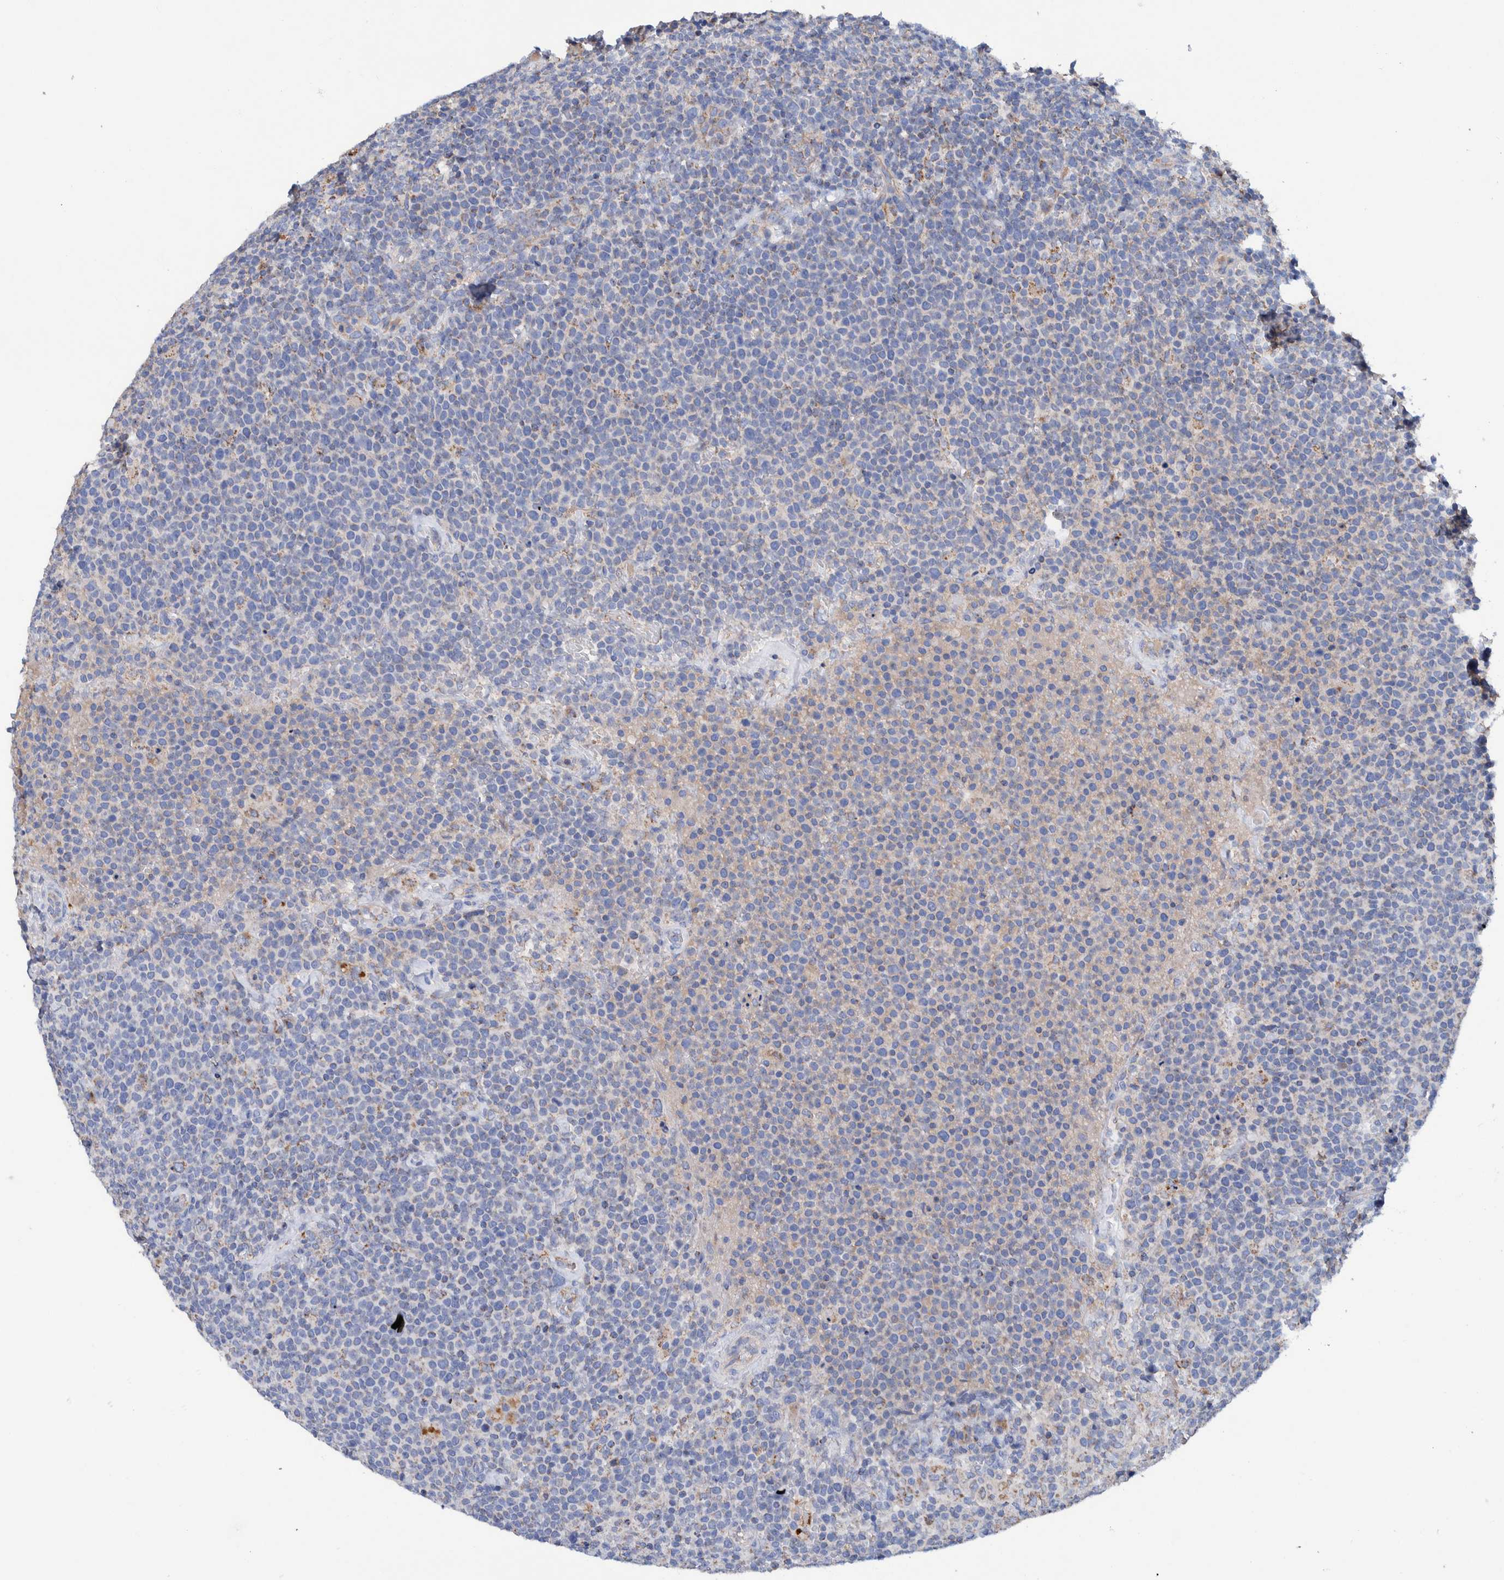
{"staining": {"intensity": "negative", "quantity": "none", "location": "none"}, "tissue": "lymphoma", "cell_type": "Tumor cells", "image_type": "cancer", "snomed": [{"axis": "morphology", "description": "Malignant lymphoma, non-Hodgkin's type, High grade"}, {"axis": "topography", "description": "Lymph node"}], "caption": "Tumor cells show no significant protein positivity in malignant lymphoma, non-Hodgkin's type (high-grade).", "gene": "DECR1", "patient": {"sex": "male", "age": 61}}